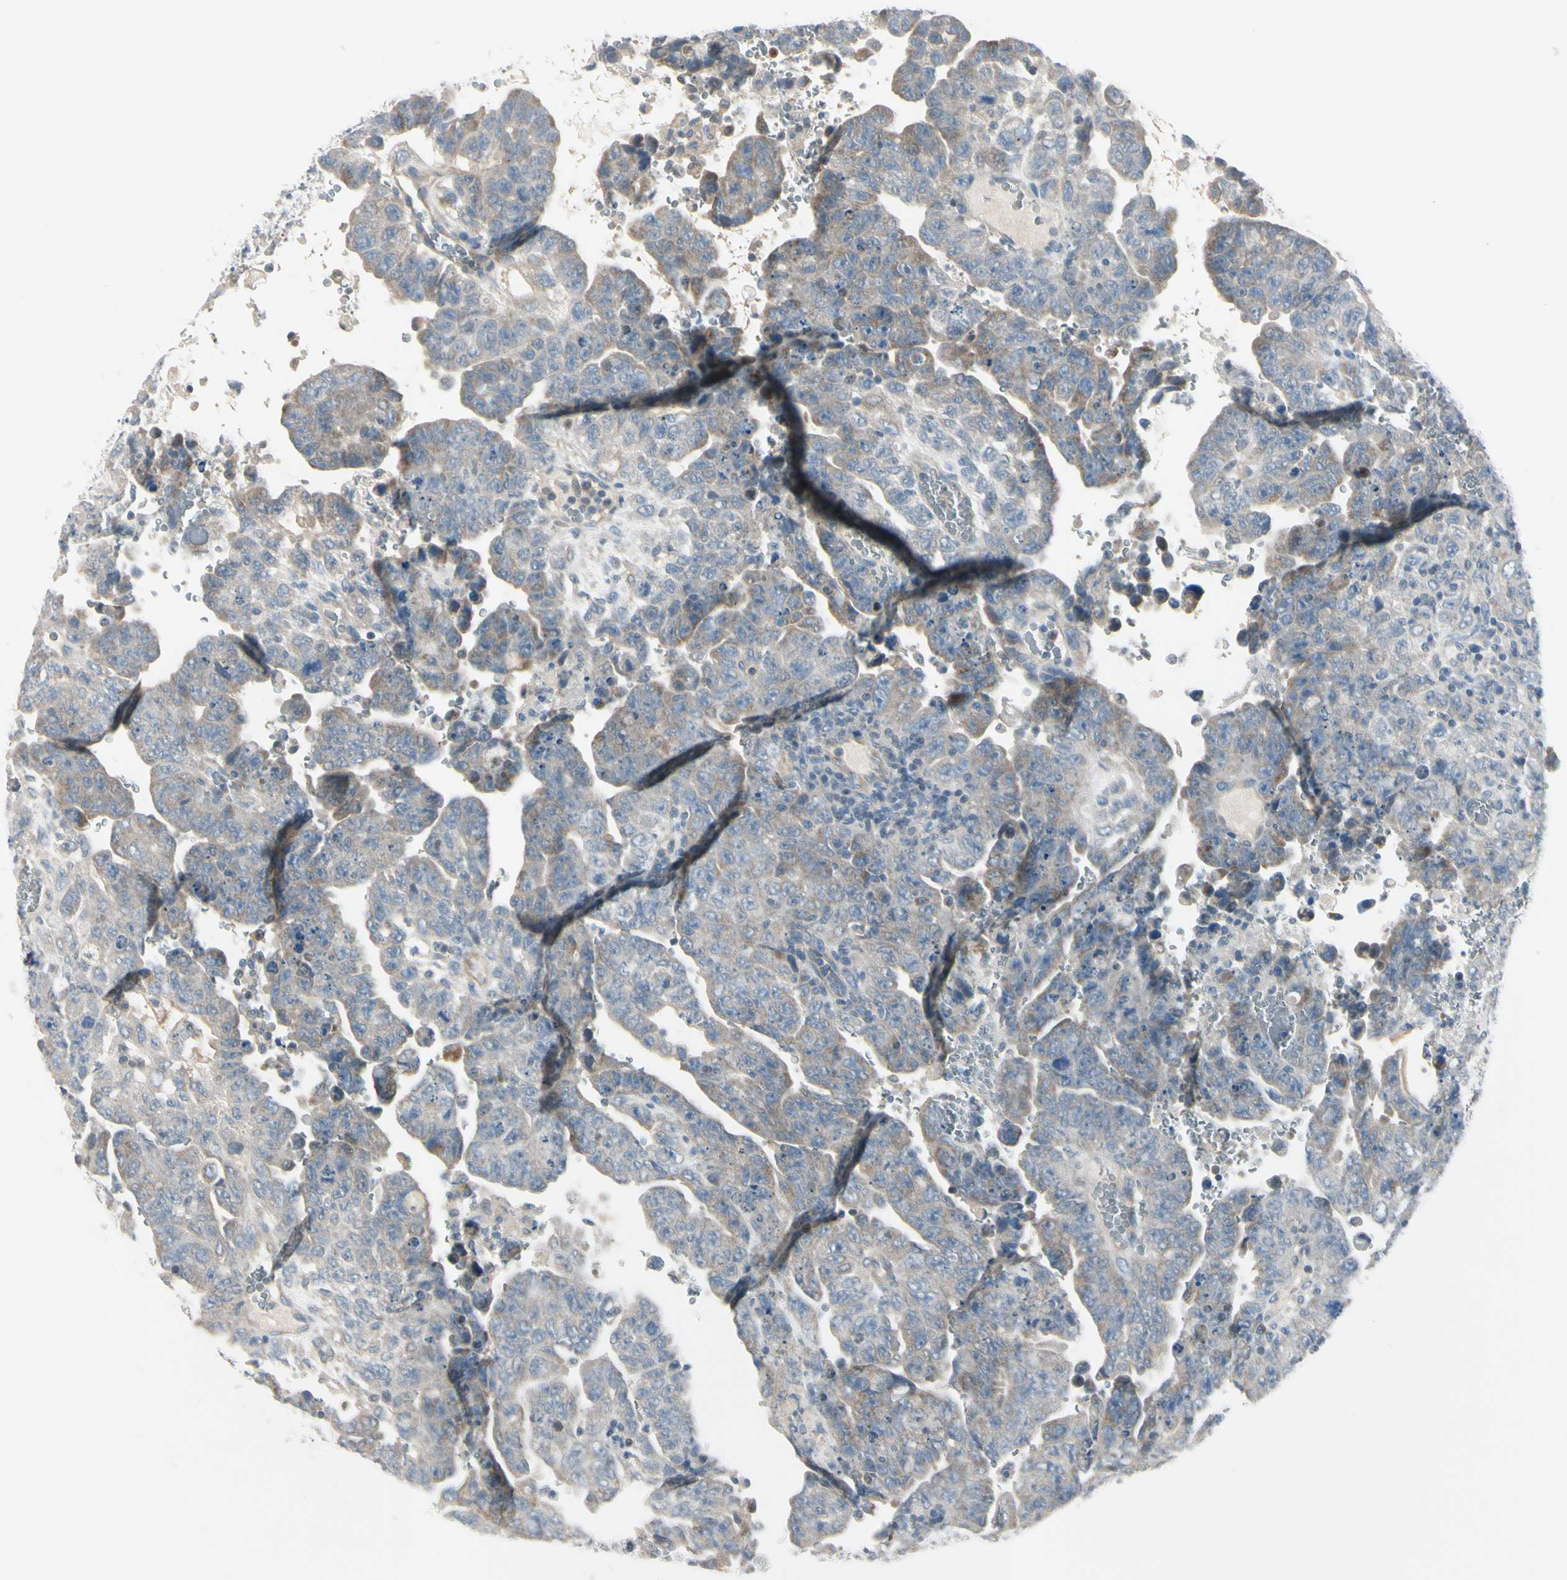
{"staining": {"intensity": "weak", "quantity": "<25%", "location": "cytoplasmic/membranous"}, "tissue": "testis cancer", "cell_type": "Tumor cells", "image_type": "cancer", "snomed": [{"axis": "morphology", "description": "Carcinoma, Embryonal, NOS"}, {"axis": "topography", "description": "Testis"}], "caption": "The immunohistochemistry histopathology image has no significant staining in tumor cells of testis embryonal carcinoma tissue.", "gene": "AATK", "patient": {"sex": "male", "age": 28}}